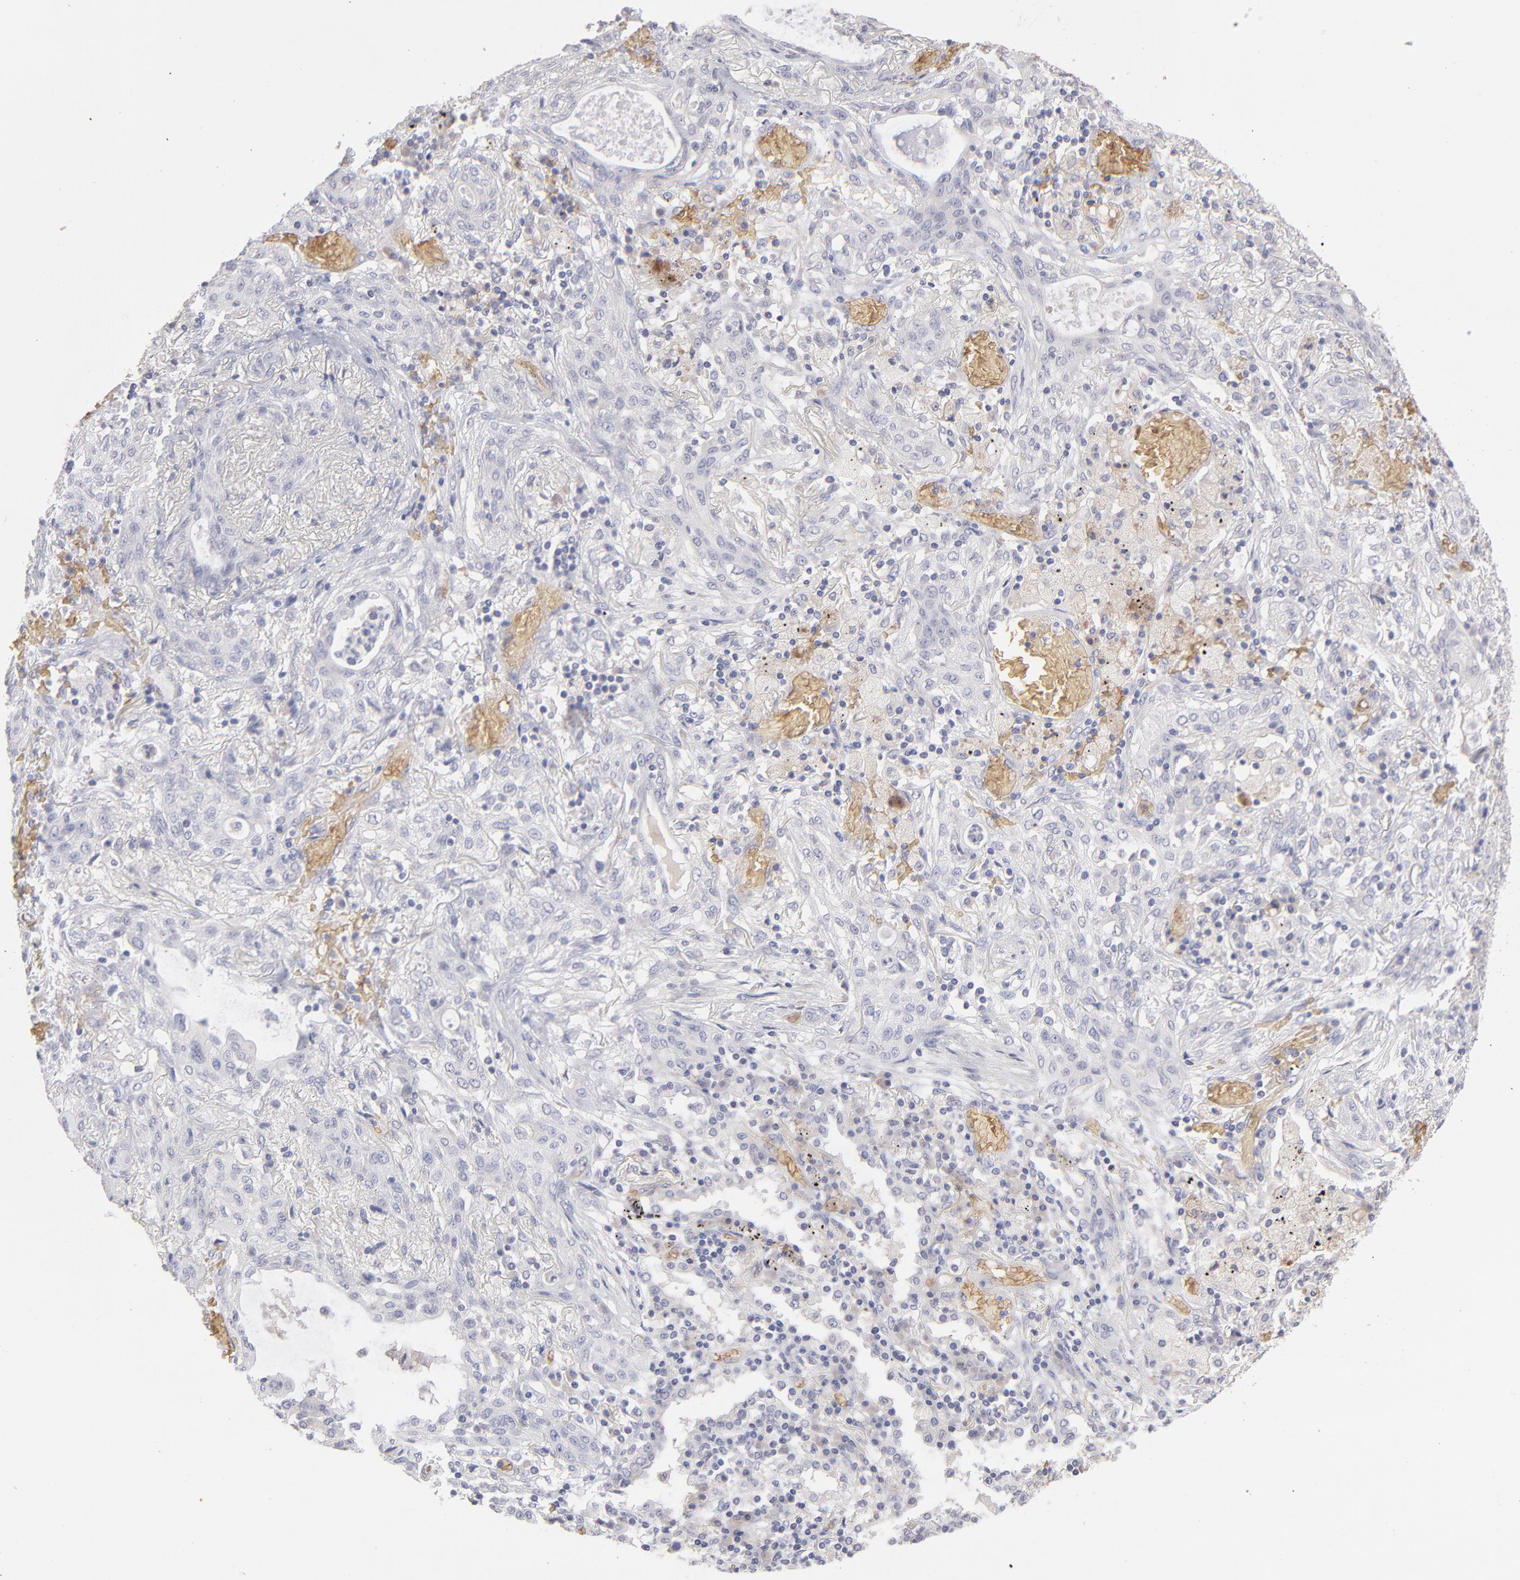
{"staining": {"intensity": "negative", "quantity": "none", "location": "none"}, "tissue": "lung cancer", "cell_type": "Tumor cells", "image_type": "cancer", "snomed": [{"axis": "morphology", "description": "Squamous cell carcinoma, NOS"}, {"axis": "topography", "description": "Lung"}], "caption": "Human lung cancer (squamous cell carcinoma) stained for a protein using immunohistochemistry demonstrates no expression in tumor cells.", "gene": "F13B", "patient": {"sex": "female", "age": 47}}